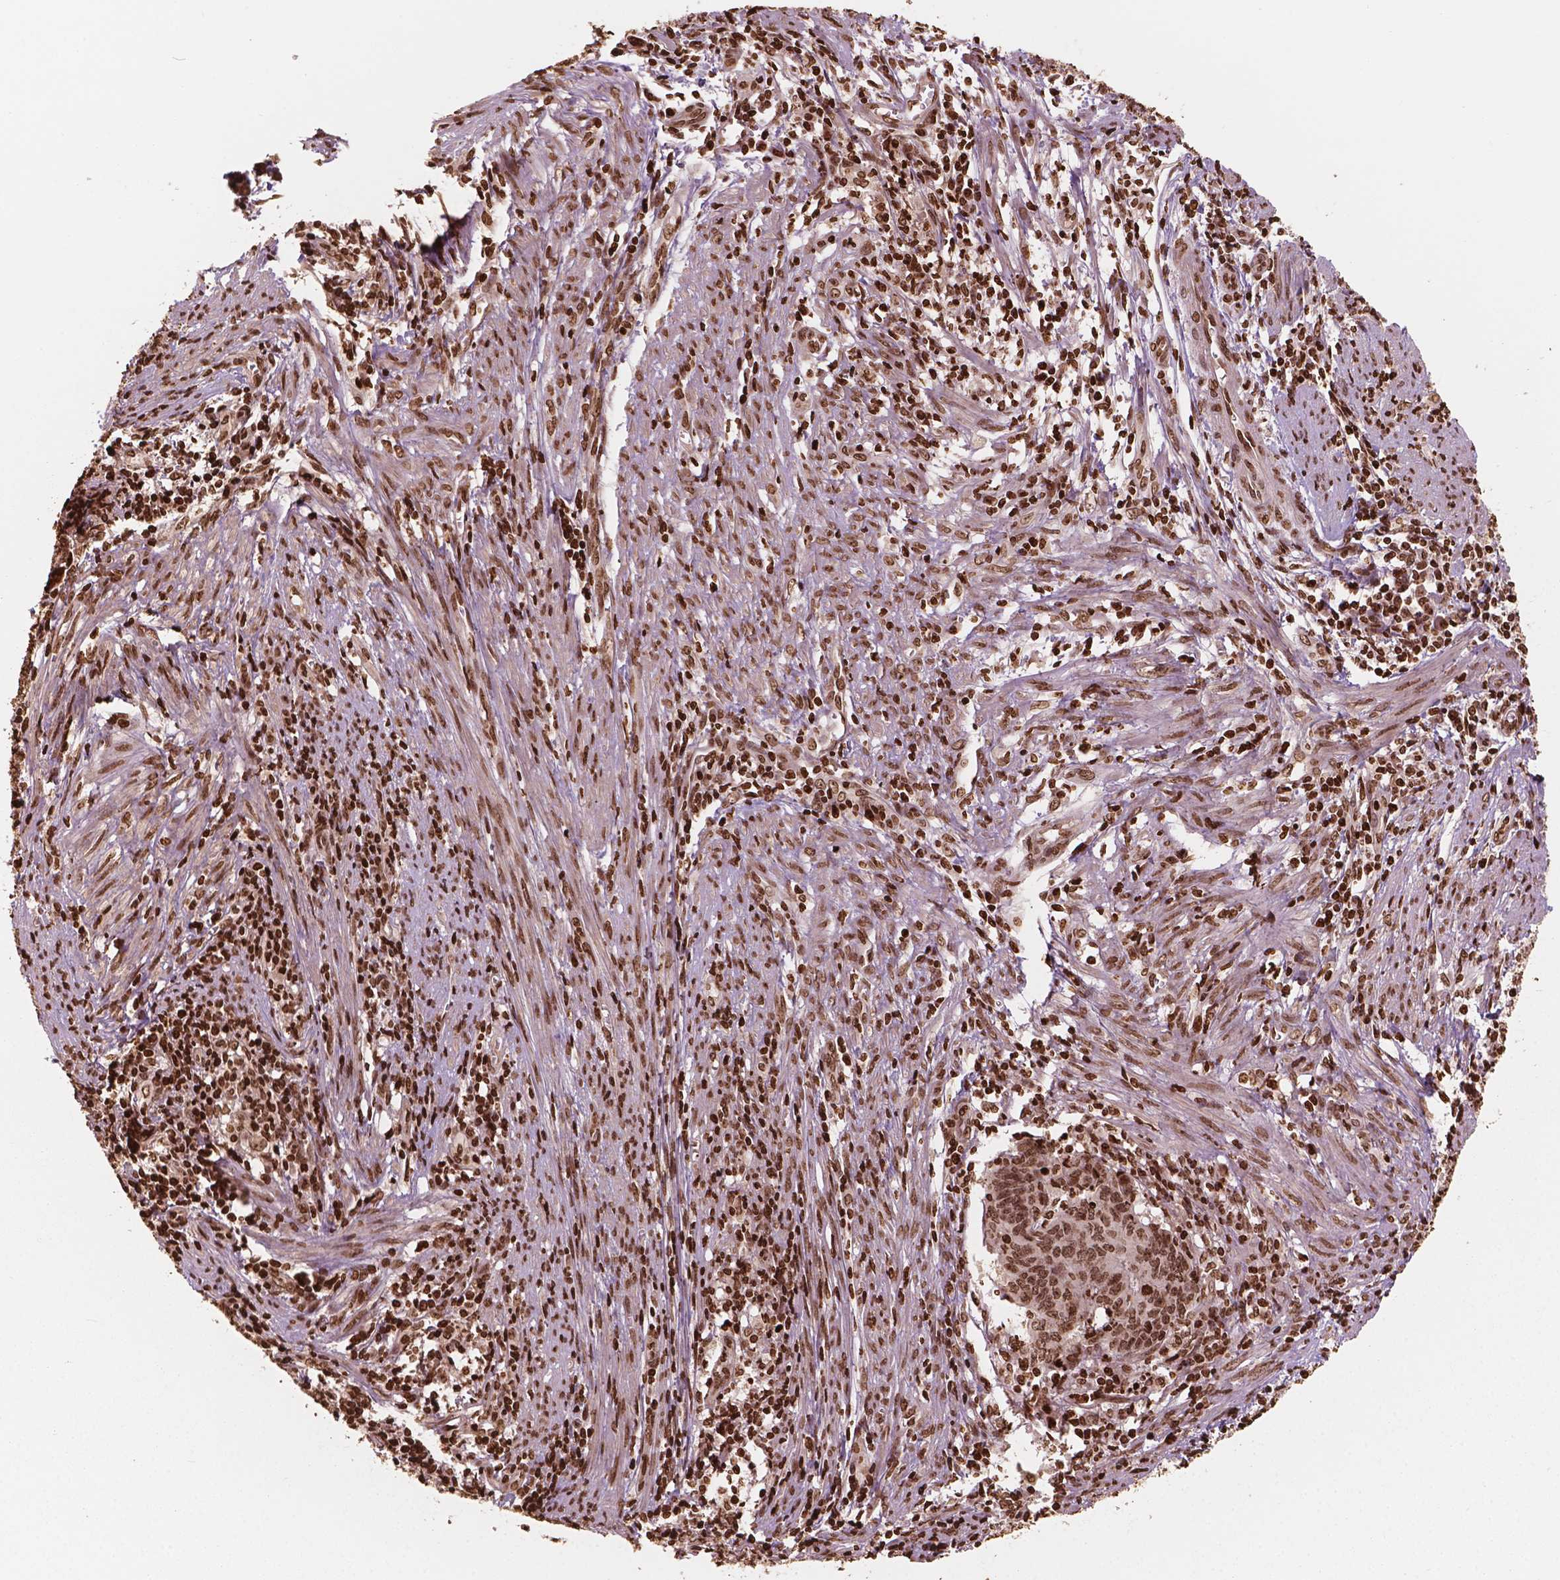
{"staining": {"intensity": "strong", "quantity": ">75%", "location": "nuclear"}, "tissue": "endometrial cancer", "cell_type": "Tumor cells", "image_type": "cancer", "snomed": [{"axis": "morphology", "description": "Adenocarcinoma, NOS"}, {"axis": "topography", "description": "Endometrium"}], "caption": "Endometrial adenocarcinoma was stained to show a protein in brown. There is high levels of strong nuclear staining in about >75% of tumor cells.", "gene": "H3C7", "patient": {"sex": "female", "age": 59}}